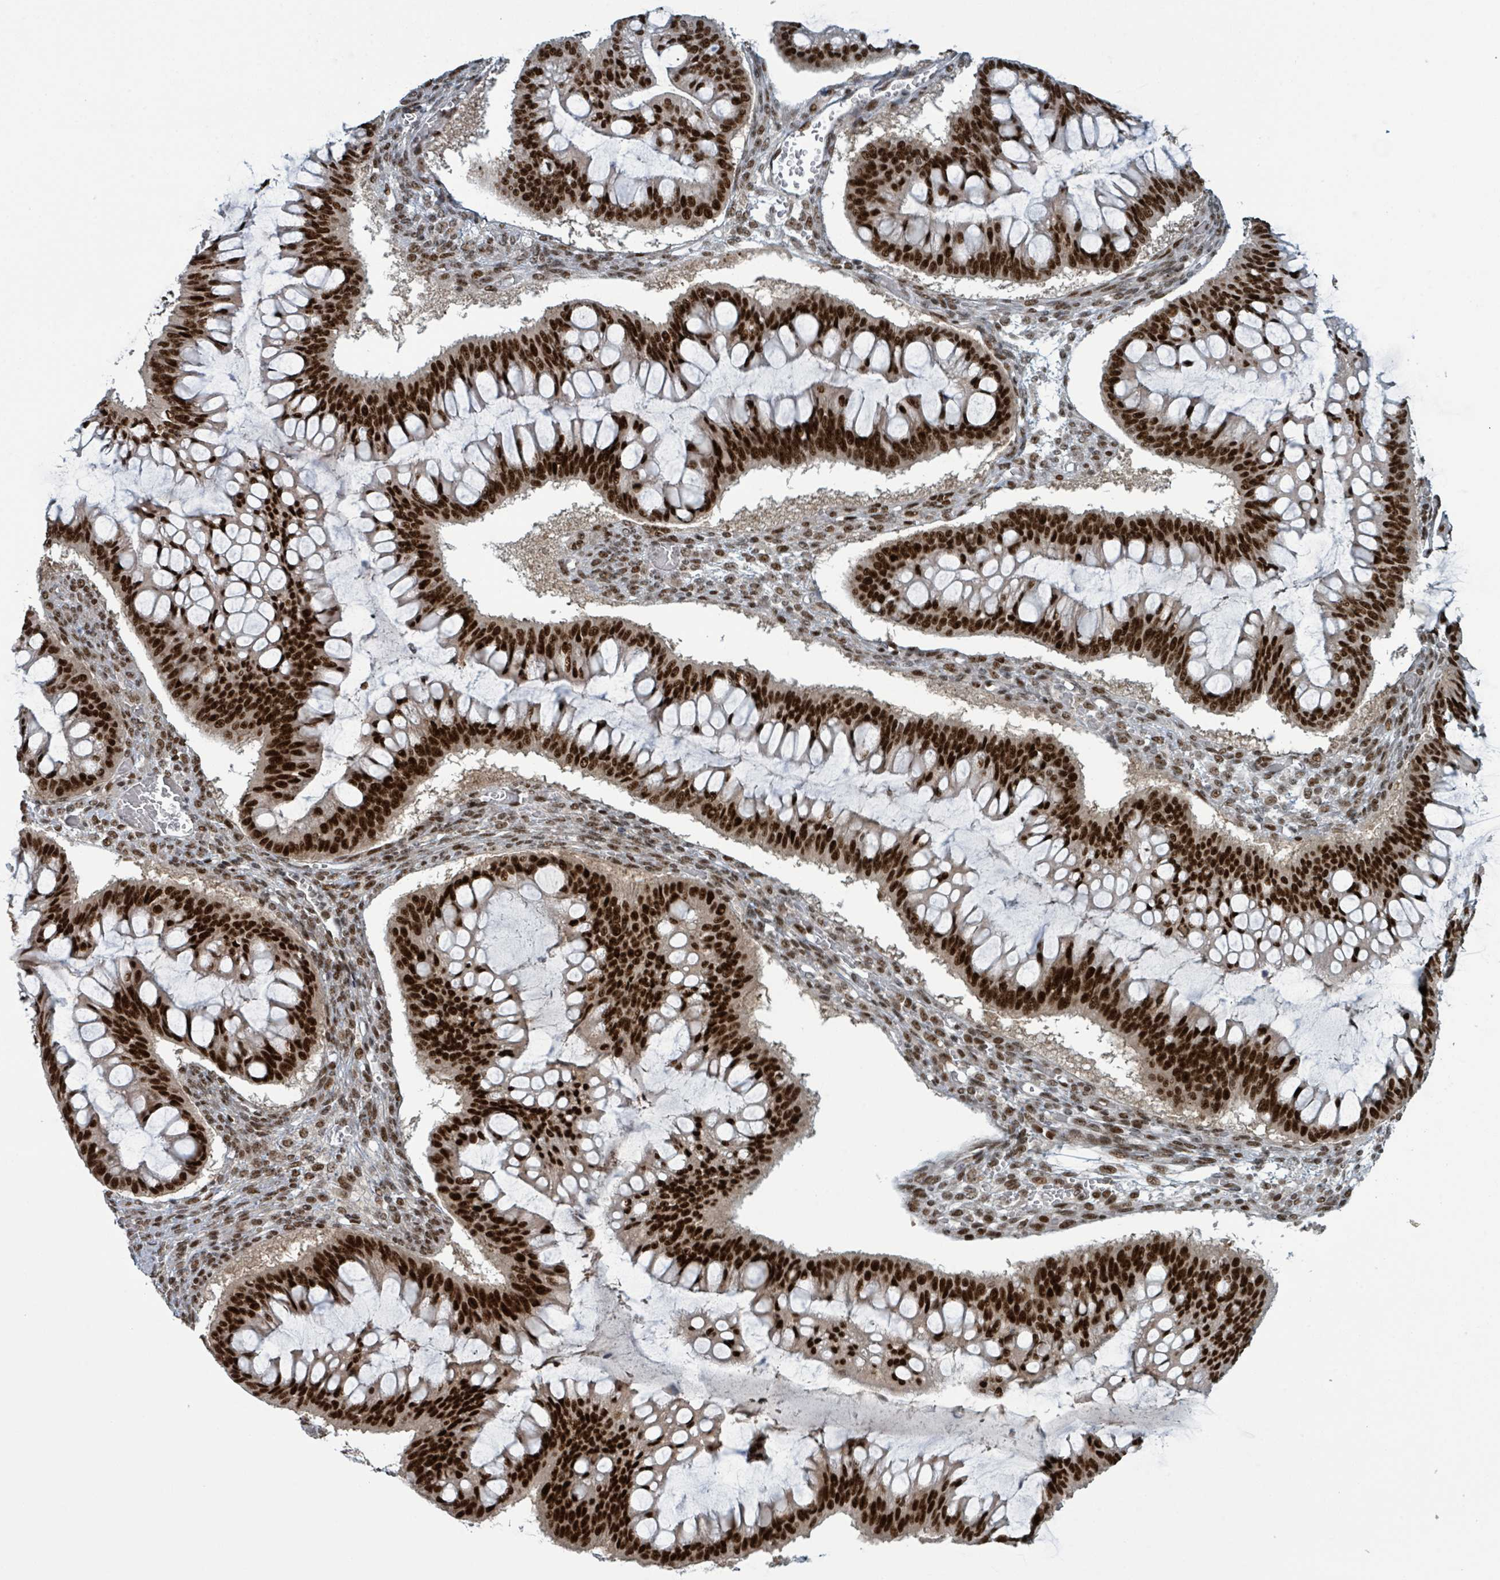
{"staining": {"intensity": "strong", "quantity": ">75%", "location": "nuclear"}, "tissue": "ovarian cancer", "cell_type": "Tumor cells", "image_type": "cancer", "snomed": [{"axis": "morphology", "description": "Cystadenocarcinoma, mucinous, NOS"}, {"axis": "topography", "description": "Ovary"}], "caption": "IHC histopathology image of neoplastic tissue: mucinous cystadenocarcinoma (ovarian) stained using immunohistochemistry exhibits high levels of strong protein expression localized specifically in the nuclear of tumor cells, appearing as a nuclear brown color.", "gene": "KLF3", "patient": {"sex": "female", "age": 73}}